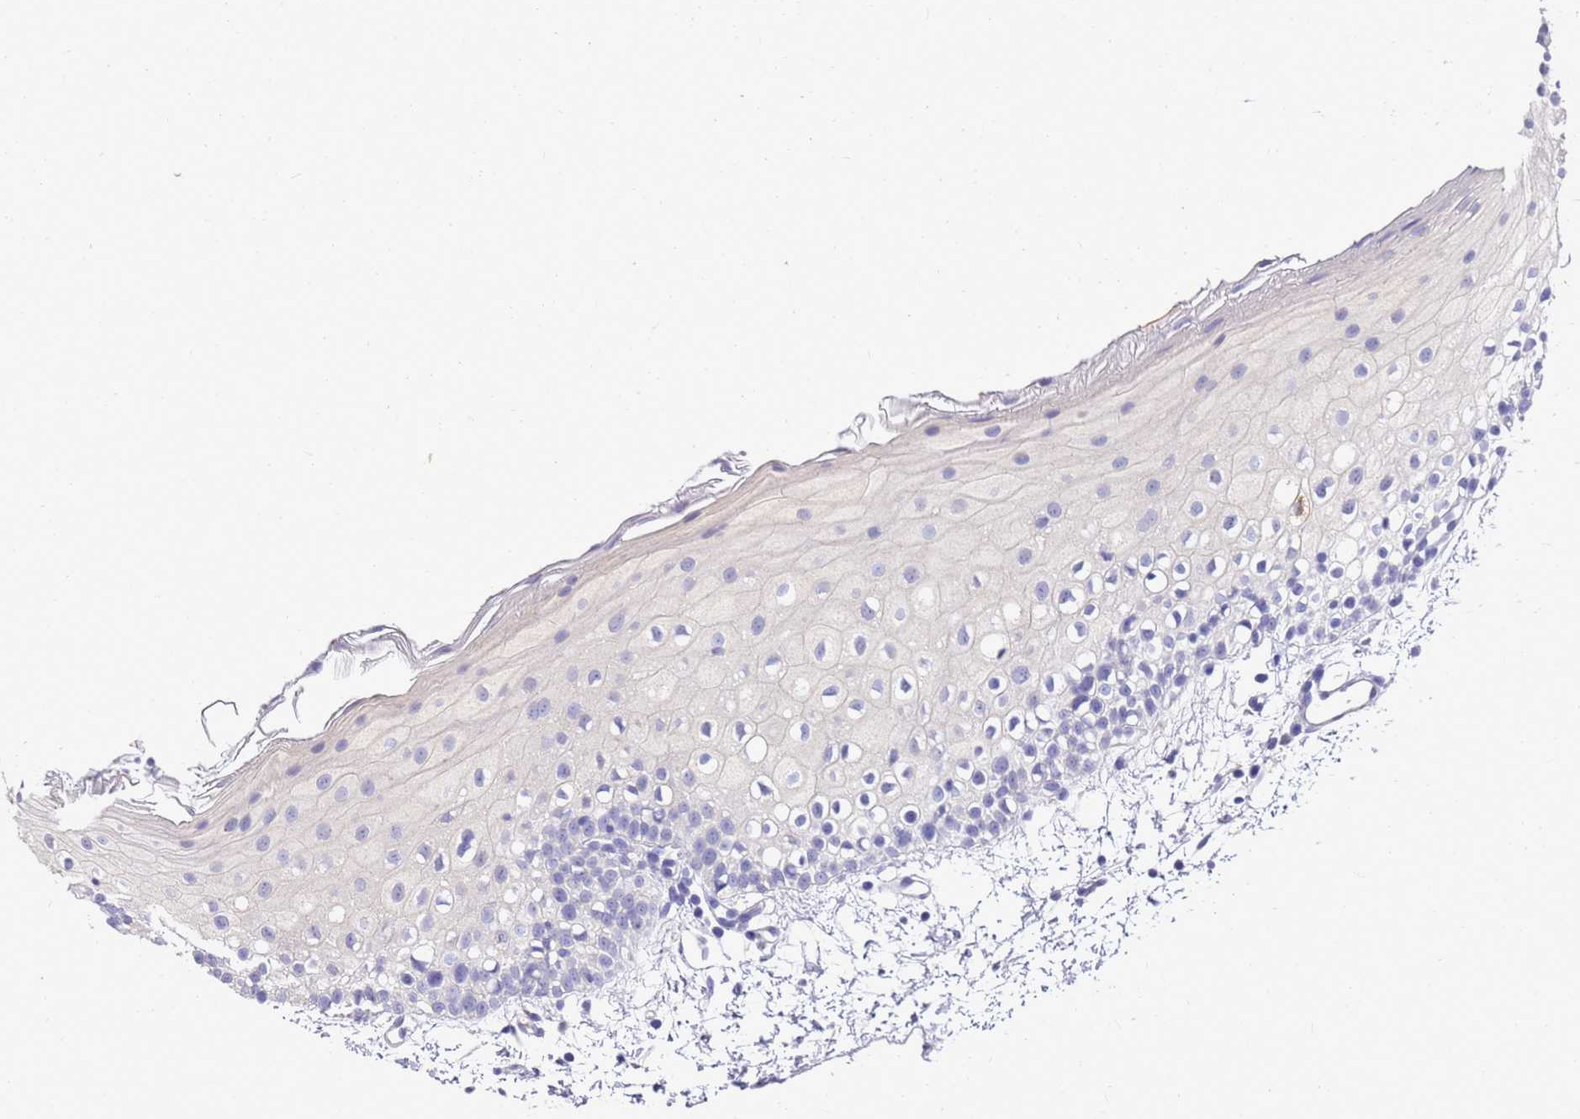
{"staining": {"intensity": "negative", "quantity": "none", "location": "none"}, "tissue": "oral mucosa", "cell_type": "Squamous epithelial cells", "image_type": "normal", "snomed": [{"axis": "morphology", "description": "Normal tissue, NOS"}, {"axis": "topography", "description": "Oral tissue"}], "caption": "Oral mucosa was stained to show a protein in brown. There is no significant staining in squamous epithelial cells. (Stains: DAB immunohistochemistry with hematoxylin counter stain, Microscopy: brightfield microscopy at high magnification).", "gene": "MS4A13", "patient": {"sex": "male", "age": 28}}